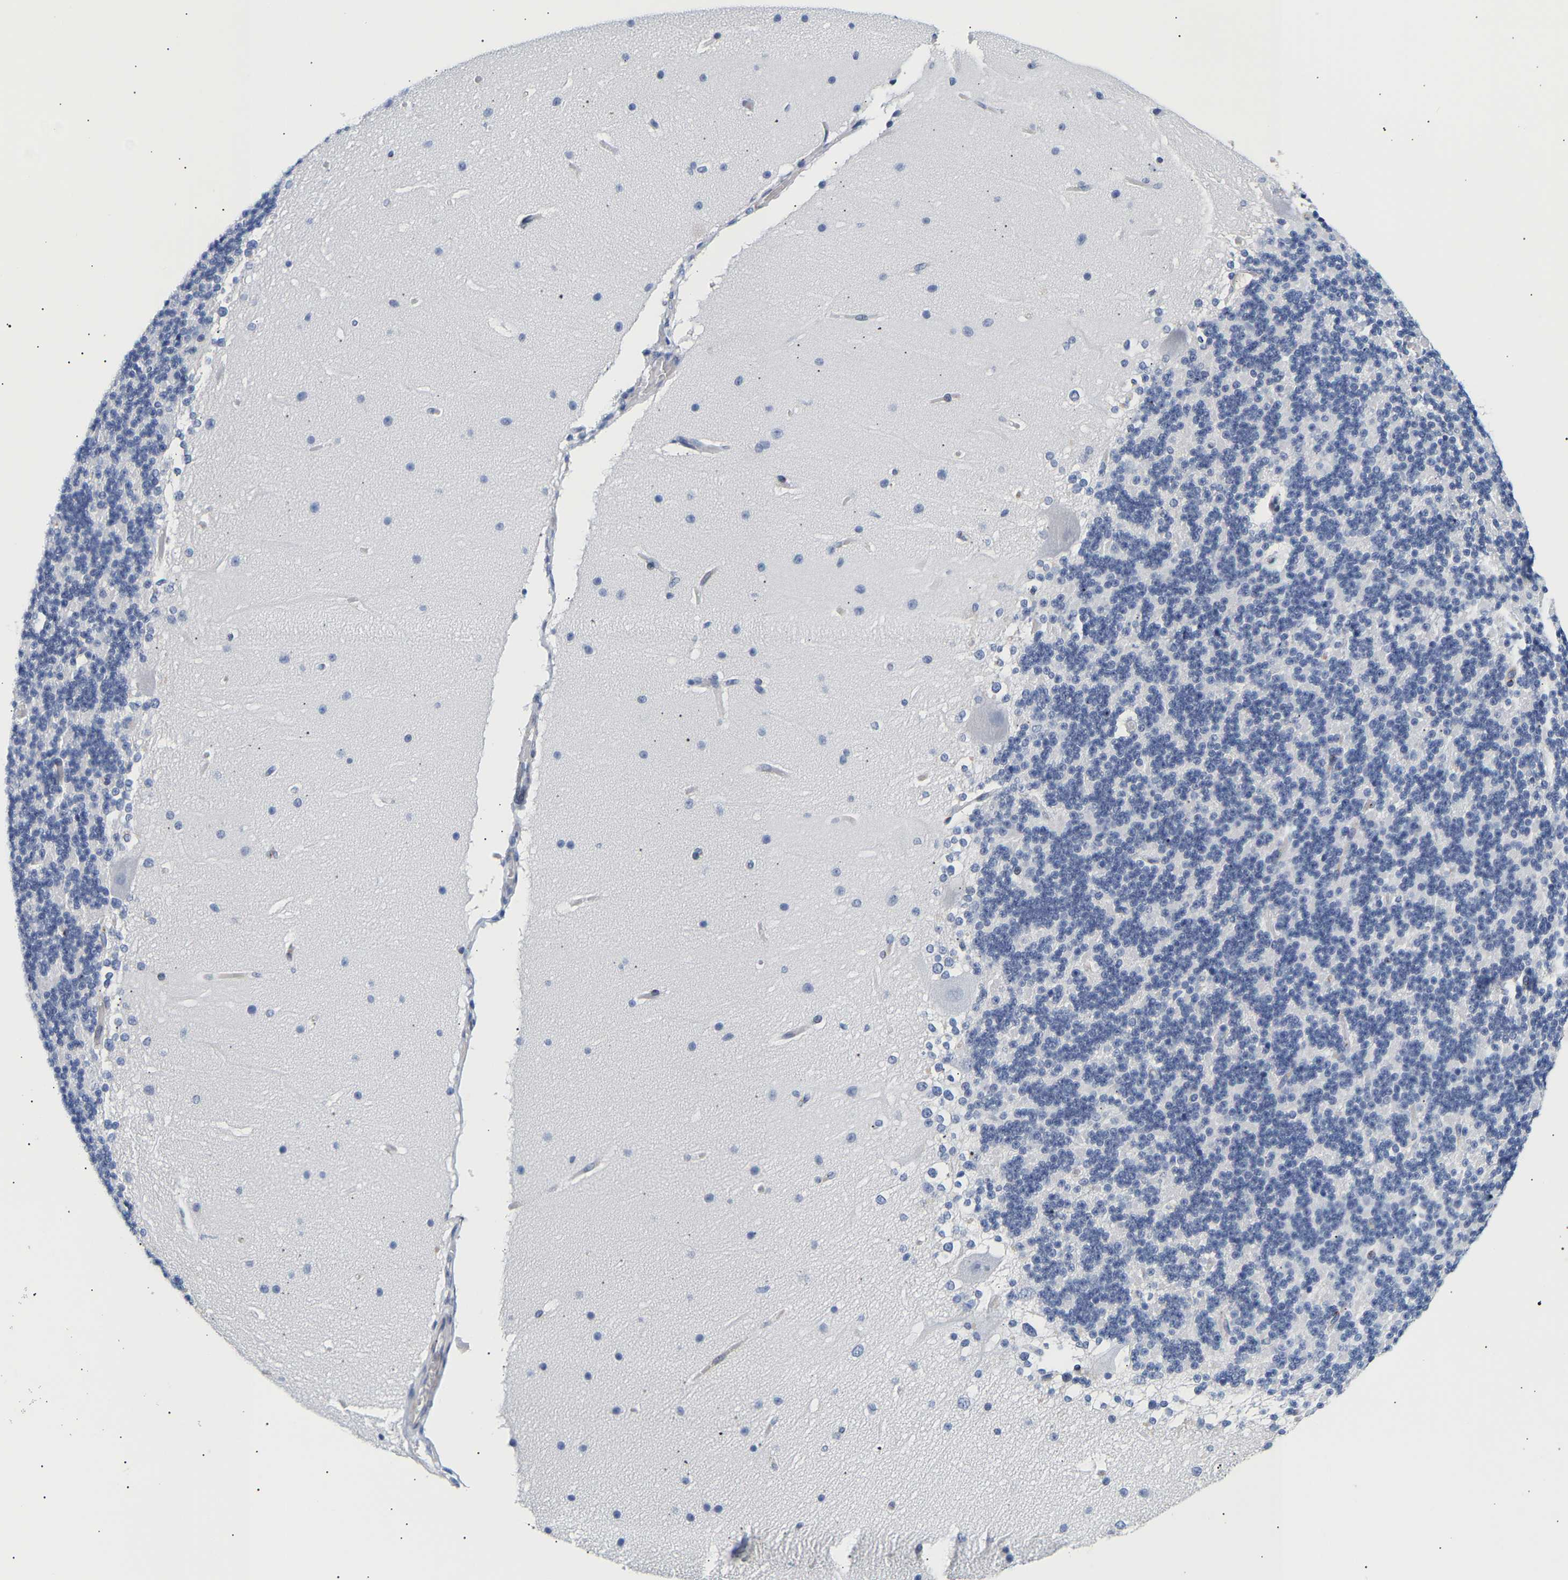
{"staining": {"intensity": "negative", "quantity": "none", "location": "none"}, "tissue": "cerebellum", "cell_type": "Cells in granular layer", "image_type": "normal", "snomed": [{"axis": "morphology", "description": "Normal tissue, NOS"}, {"axis": "topography", "description": "Cerebellum"}], "caption": "Cells in granular layer show no significant protein positivity in unremarkable cerebellum. (IHC, brightfield microscopy, high magnification).", "gene": "IGFBP7", "patient": {"sex": "female", "age": 19}}